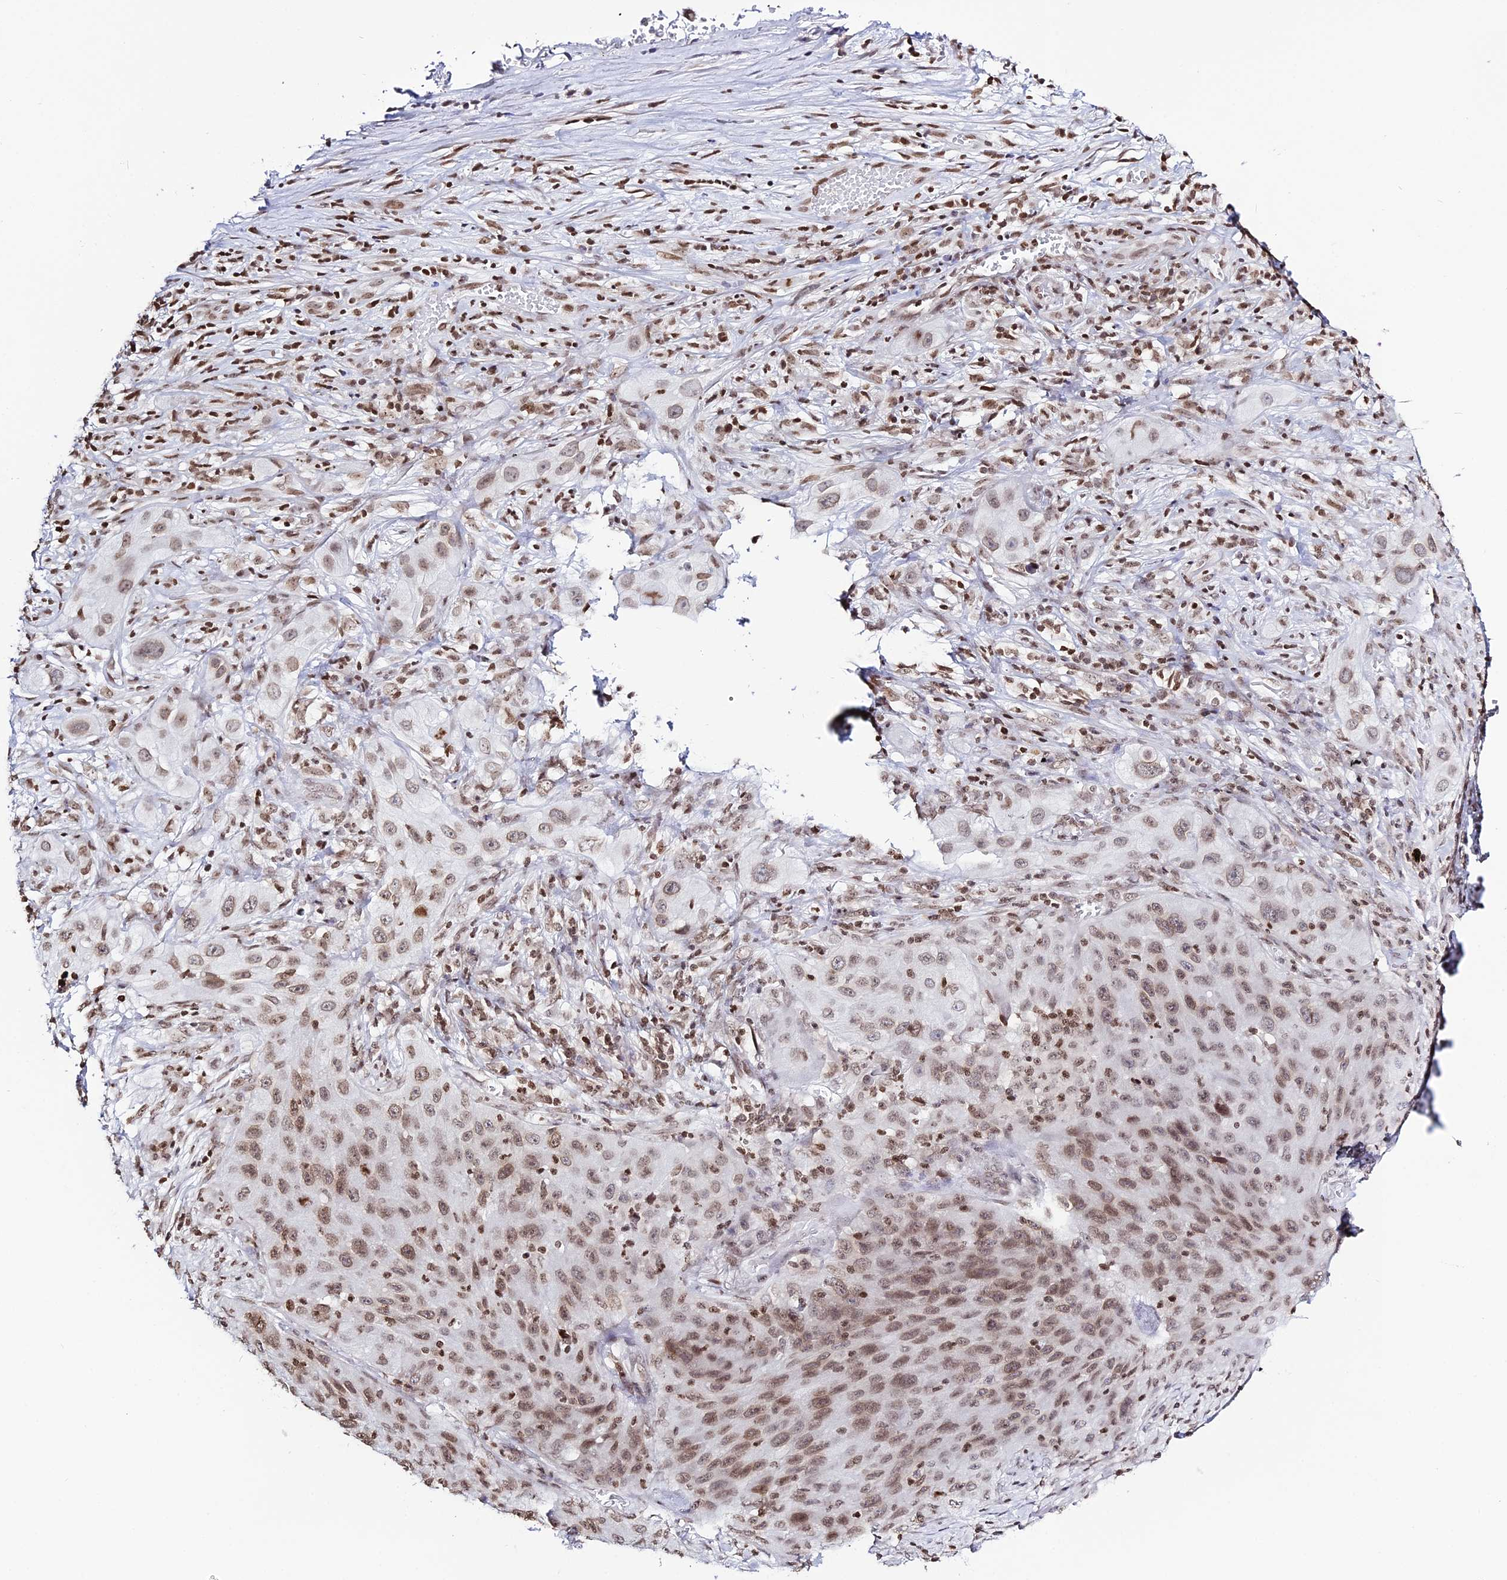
{"staining": {"intensity": "moderate", "quantity": ">75%", "location": "nuclear"}, "tissue": "lung cancer", "cell_type": "Tumor cells", "image_type": "cancer", "snomed": [{"axis": "morphology", "description": "Squamous cell carcinoma, NOS"}, {"axis": "topography", "description": "Lung"}], "caption": "Tumor cells exhibit medium levels of moderate nuclear positivity in about >75% of cells in human lung cancer.", "gene": "MACROH2A2", "patient": {"sex": "female", "age": 69}}